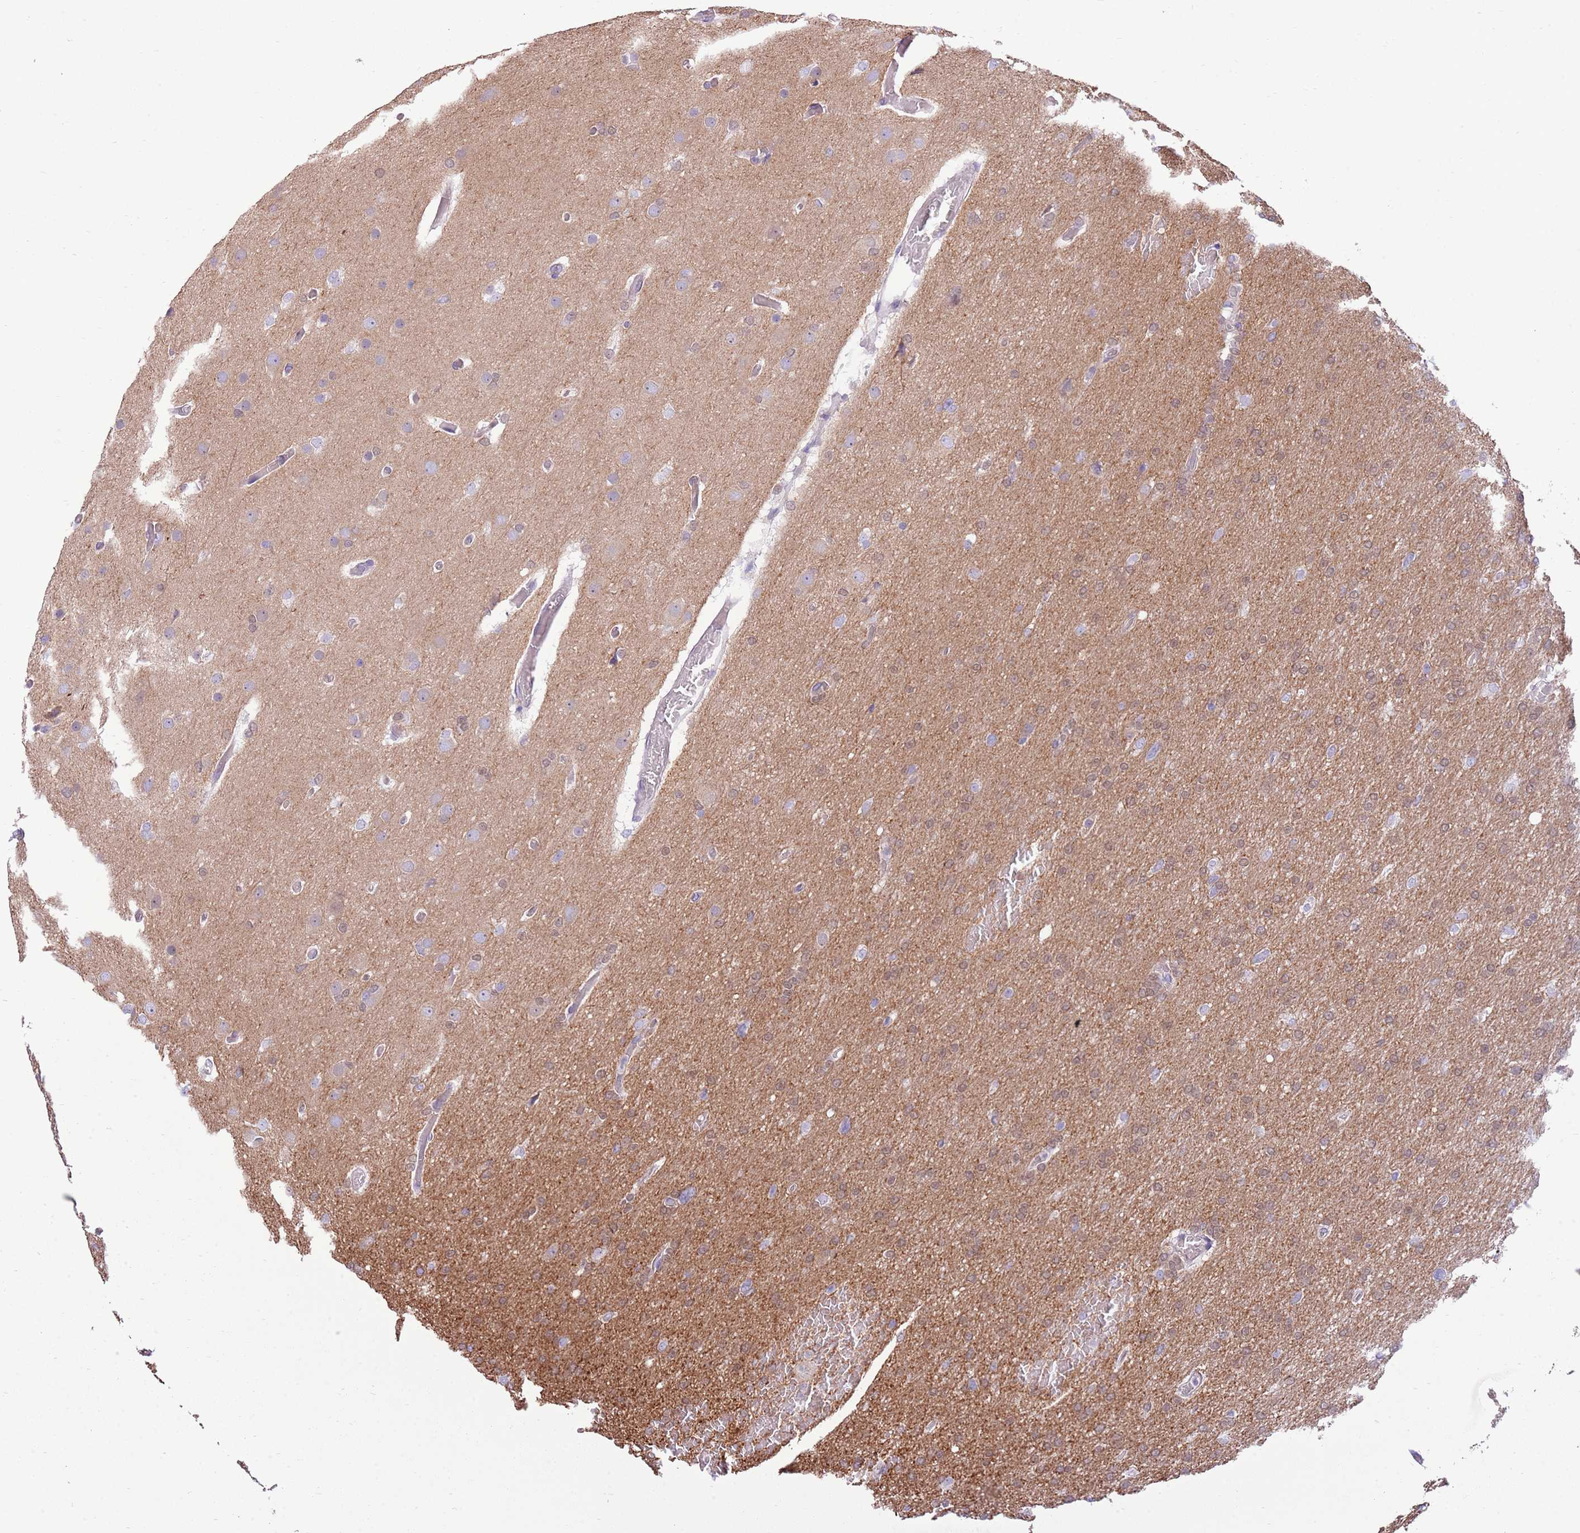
{"staining": {"intensity": "weak", "quantity": "<25%", "location": "cytoplasmic/membranous"}, "tissue": "glioma", "cell_type": "Tumor cells", "image_type": "cancer", "snomed": [{"axis": "morphology", "description": "Glioma, malignant, High grade"}, {"axis": "topography", "description": "Cerebral cortex"}], "caption": "Tumor cells are negative for protein expression in human high-grade glioma (malignant).", "gene": "ZC4H2", "patient": {"sex": "female", "age": 36}}